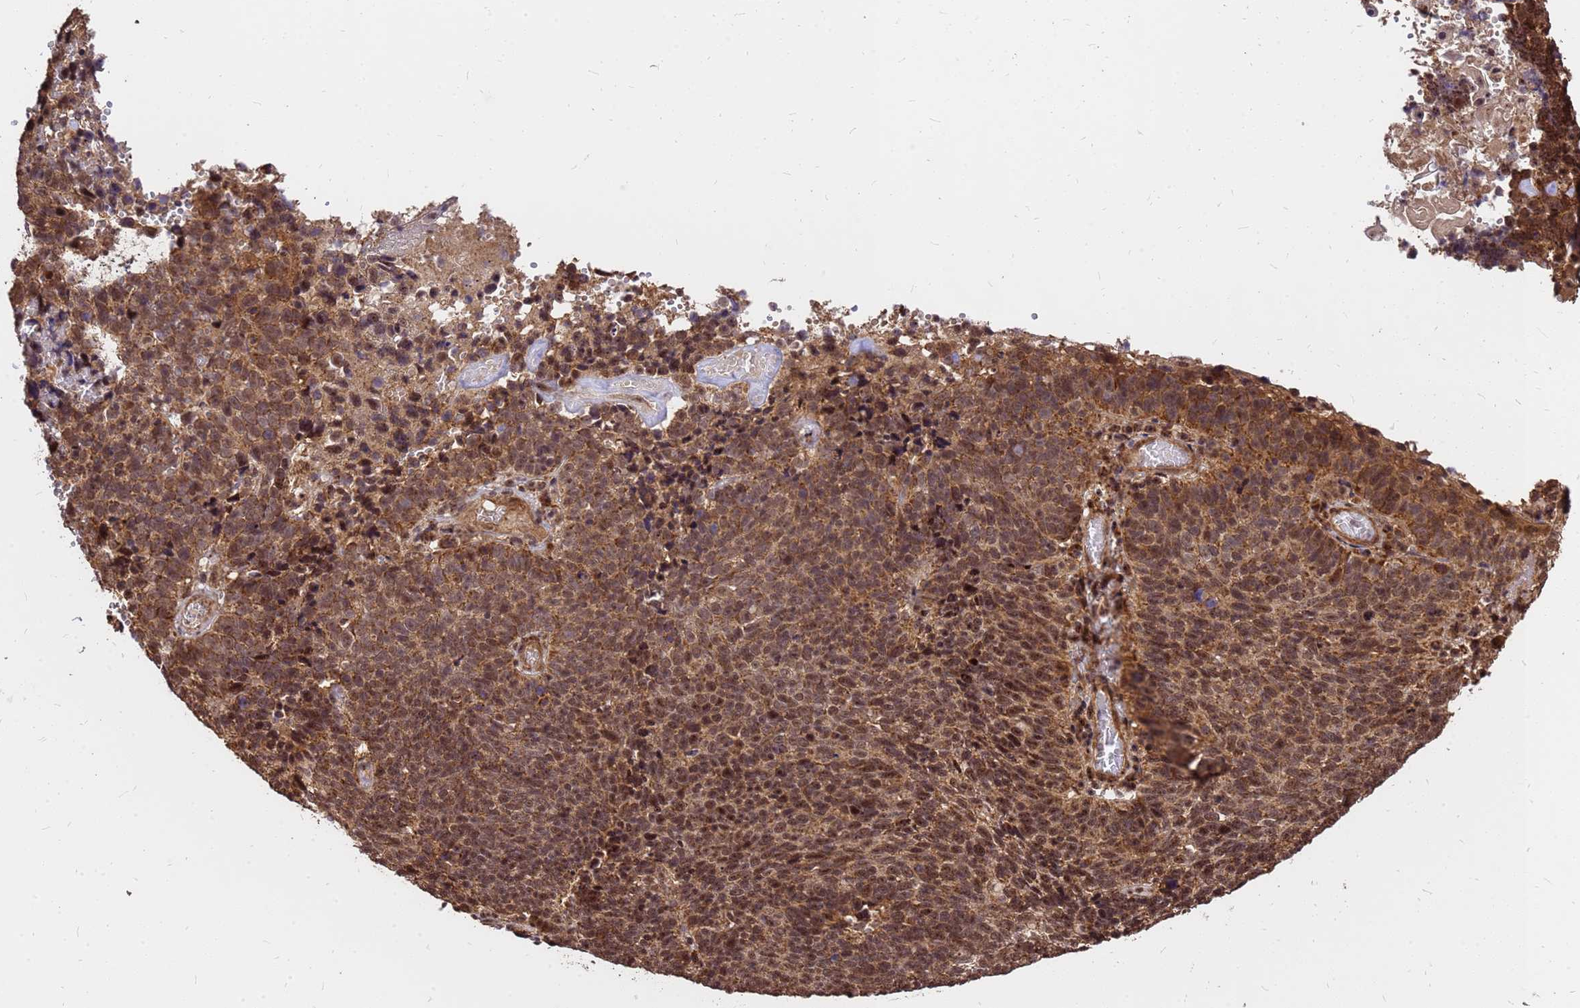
{"staining": {"intensity": "moderate", "quantity": ">75%", "location": "cytoplasmic/membranous,nuclear"}, "tissue": "cervical cancer", "cell_type": "Tumor cells", "image_type": "cancer", "snomed": [{"axis": "morphology", "description": "Squamous cell carcinoma, NOS"}, {"axis": "topography", "description": "Cervix"}], "caption": "This image exhibits cervical squamous cell carcinoma stained with IHC to label a protein in brown. The cytoplasmic/membranous and nuclear of tumor cells show moderate positivity for the protein. Nuclei are counter-stained blue.", "gene": "GPATCH8", "patient": {"sex": "female", "age": 39}}